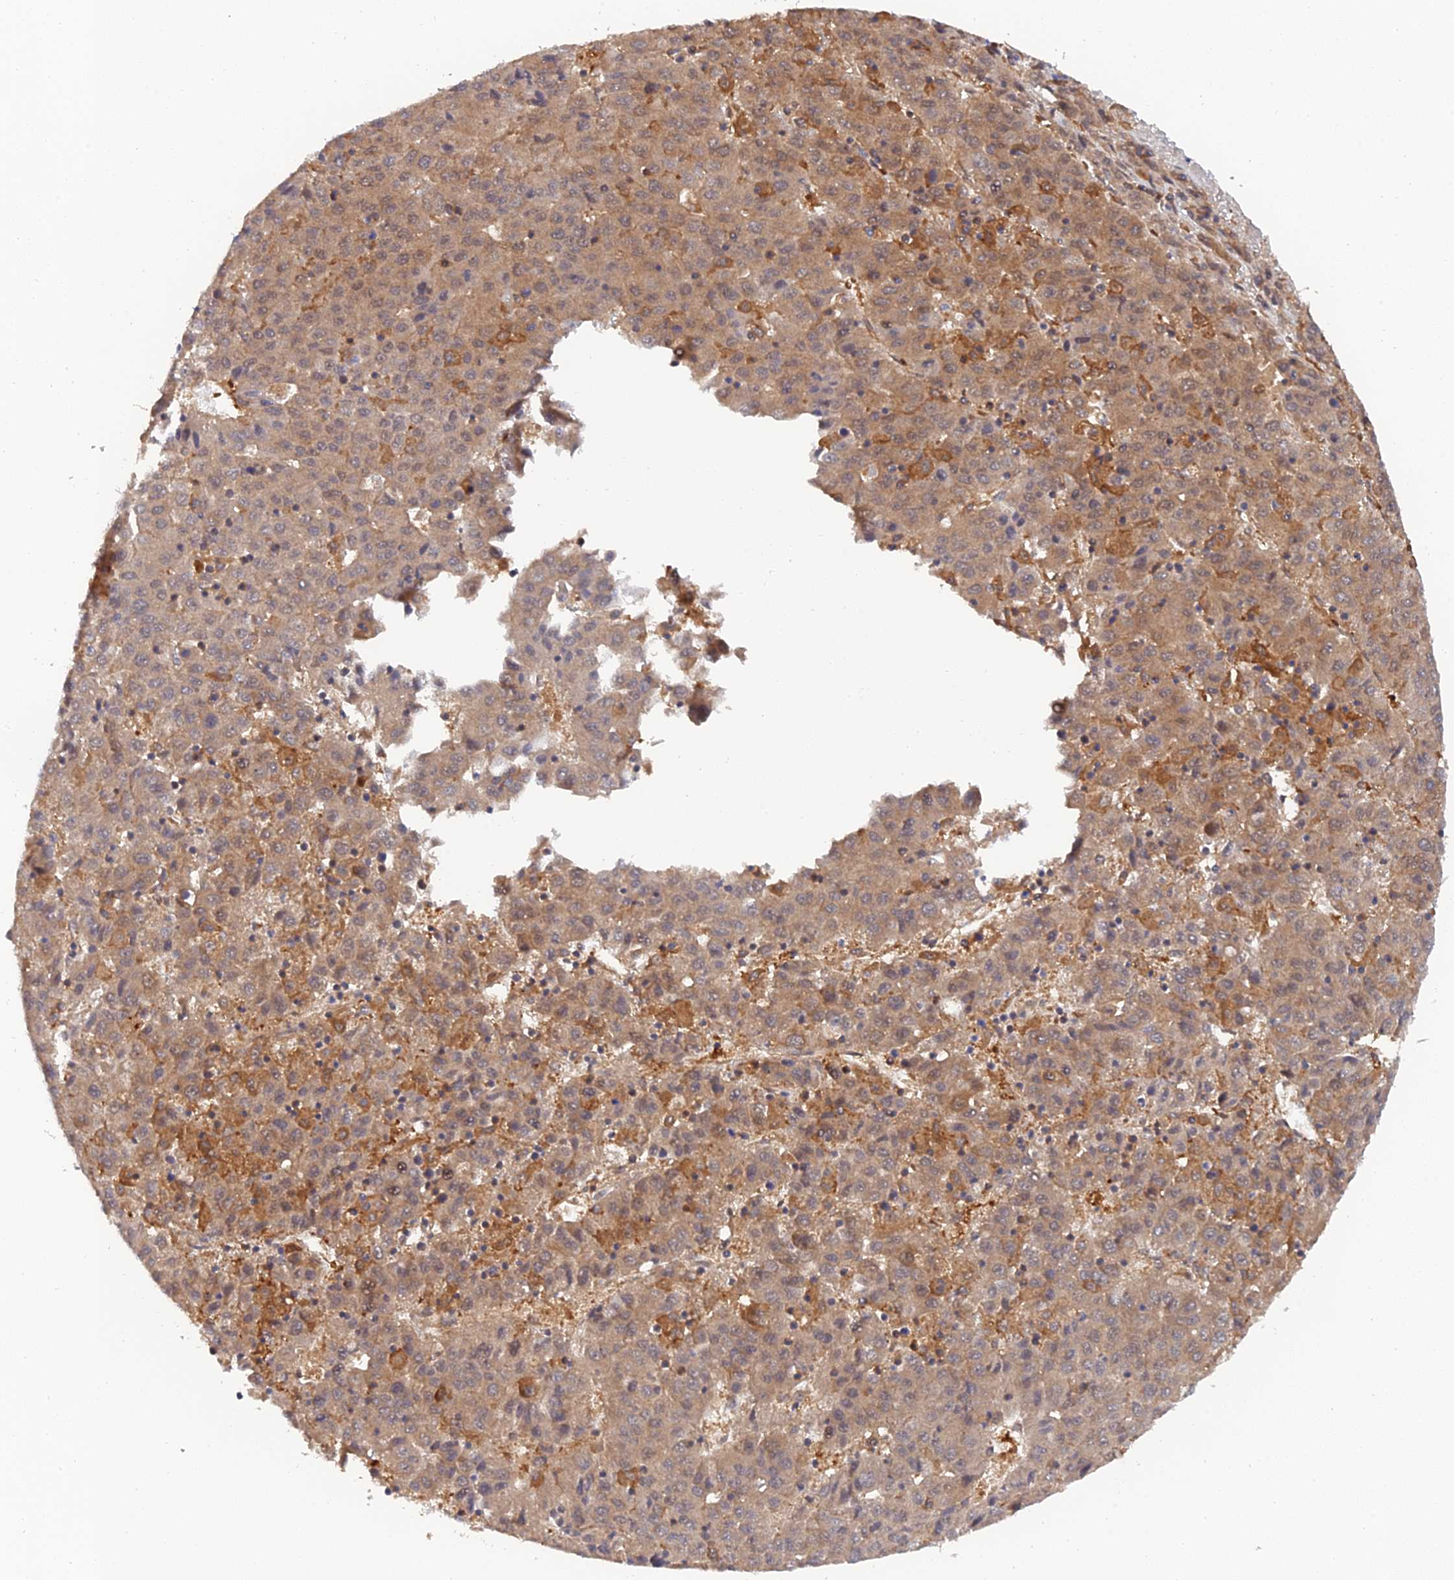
{"staining": {"intensity": "weak", "quantity": ">75%", "location": "cytoplasmic/membranous"}, "tissue": "liver cancer", "cell_type": "Tumor cells", "image_type": "cancer", "snomed": [{"axis": "morphology", "description": "Carcinoma, Hepatocellular, NOS"}, {"axis": "topography", "description": "Liver"}], "caption": "The histopathology image shows immunohistochemical staining of liver cancer (hepatocellular carcinoma). There is weak cytoplasmic/membranous staining is seen in approximately >75% of tumor cells.", "gene": "ARL2BP", "patient": {"sex": "female", "age": 53}}